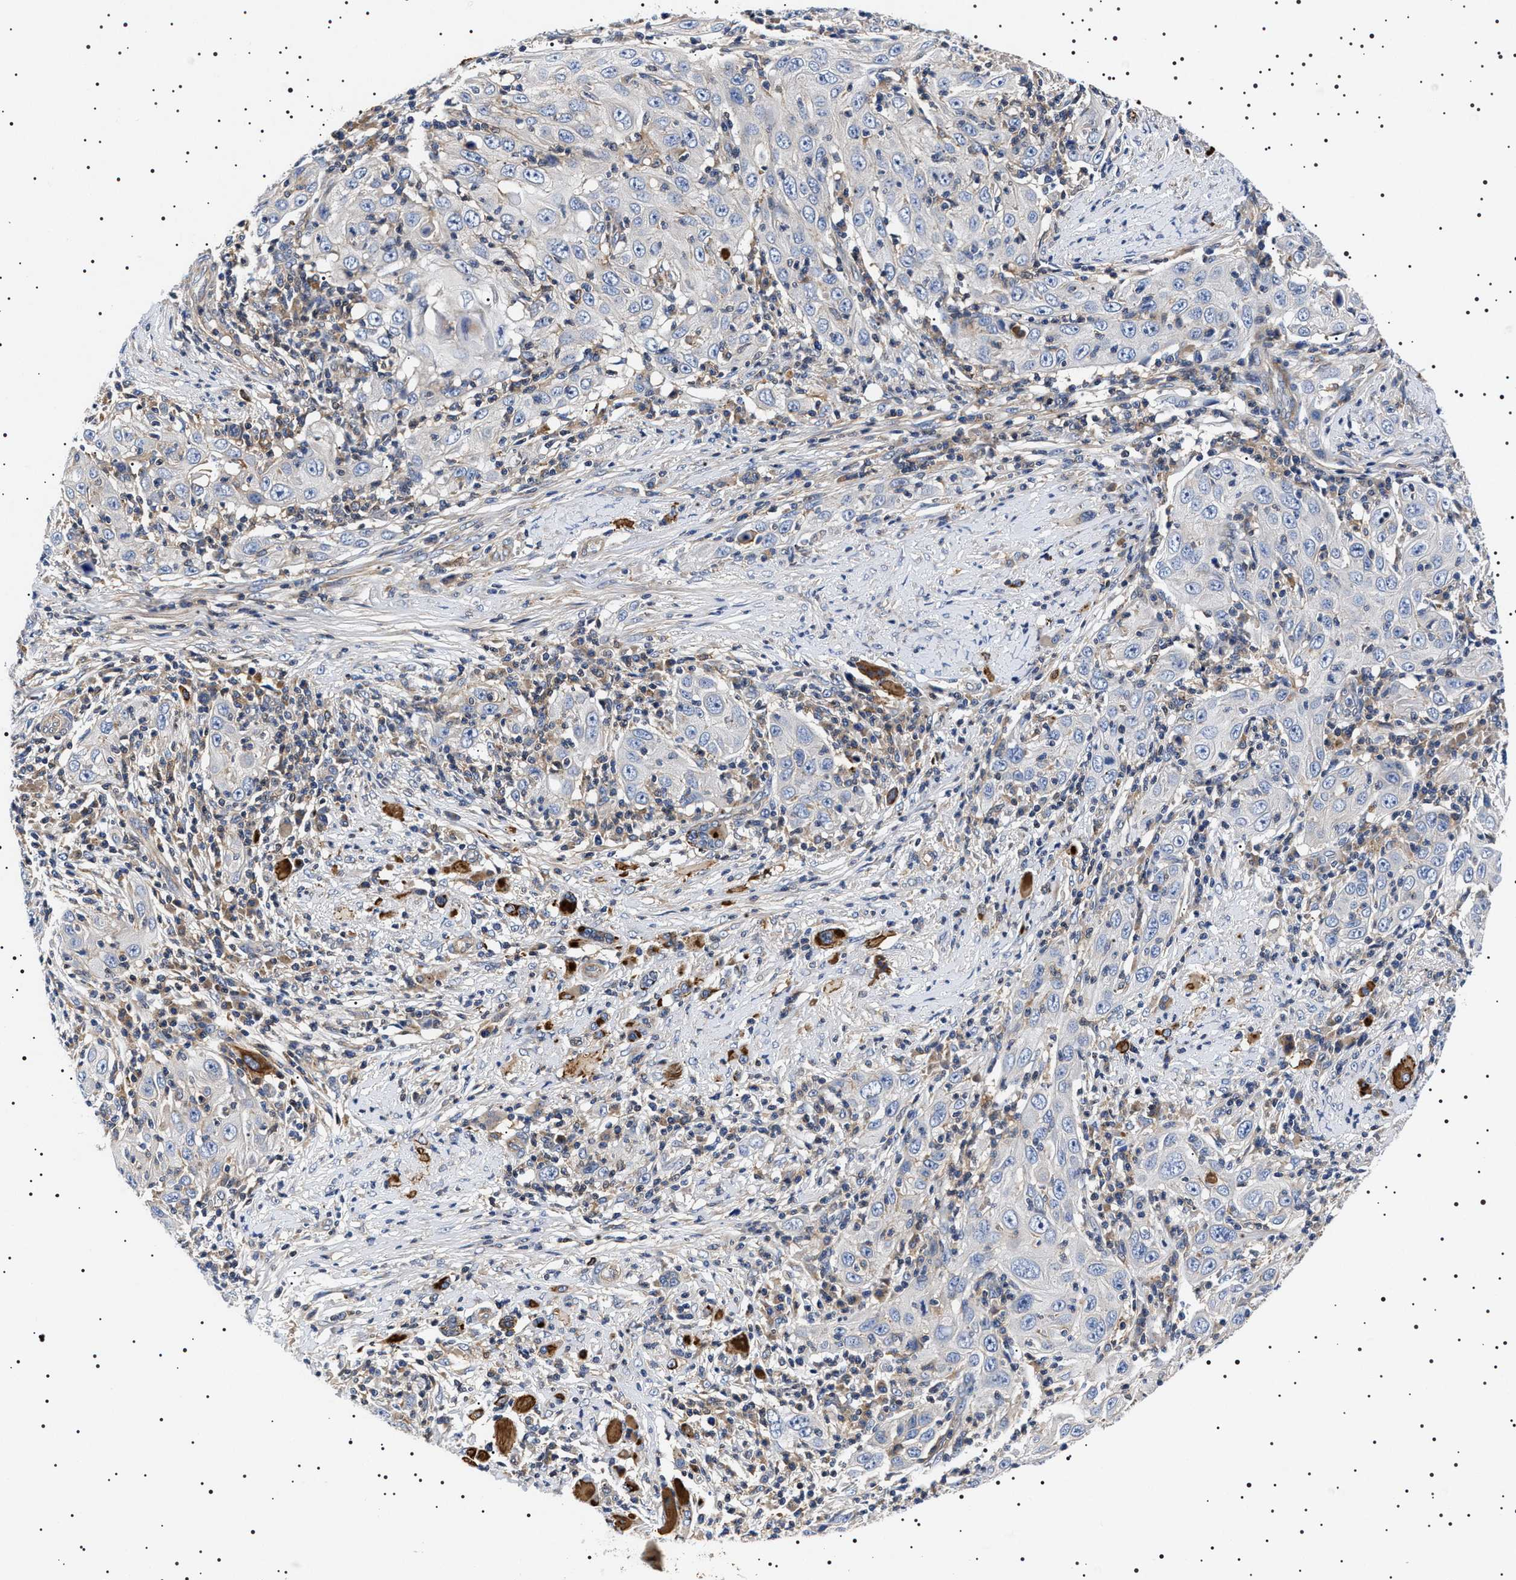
{"staining": {"intensity": "negative", "quantity": "none", "location": "none"}, "tissue": "skin cancer", "cell_type": "Tumor cells", "image_type": "cancer", "snomed": [{"axis": "morphology", "description": "Squamous cell carcinoma, NOS"}, {"axis": "topography", "description": "Skin"}], "caption": "An immunohistochemistry (IHC) histopathology image of skin cancer (squamous cell carcinoma) is shown. There is no staining in tumor cells of skin cancer (squamous cell carcinoma).", "gene": "SLC4A7", "patient": {"sex": "female", "age": 88}}